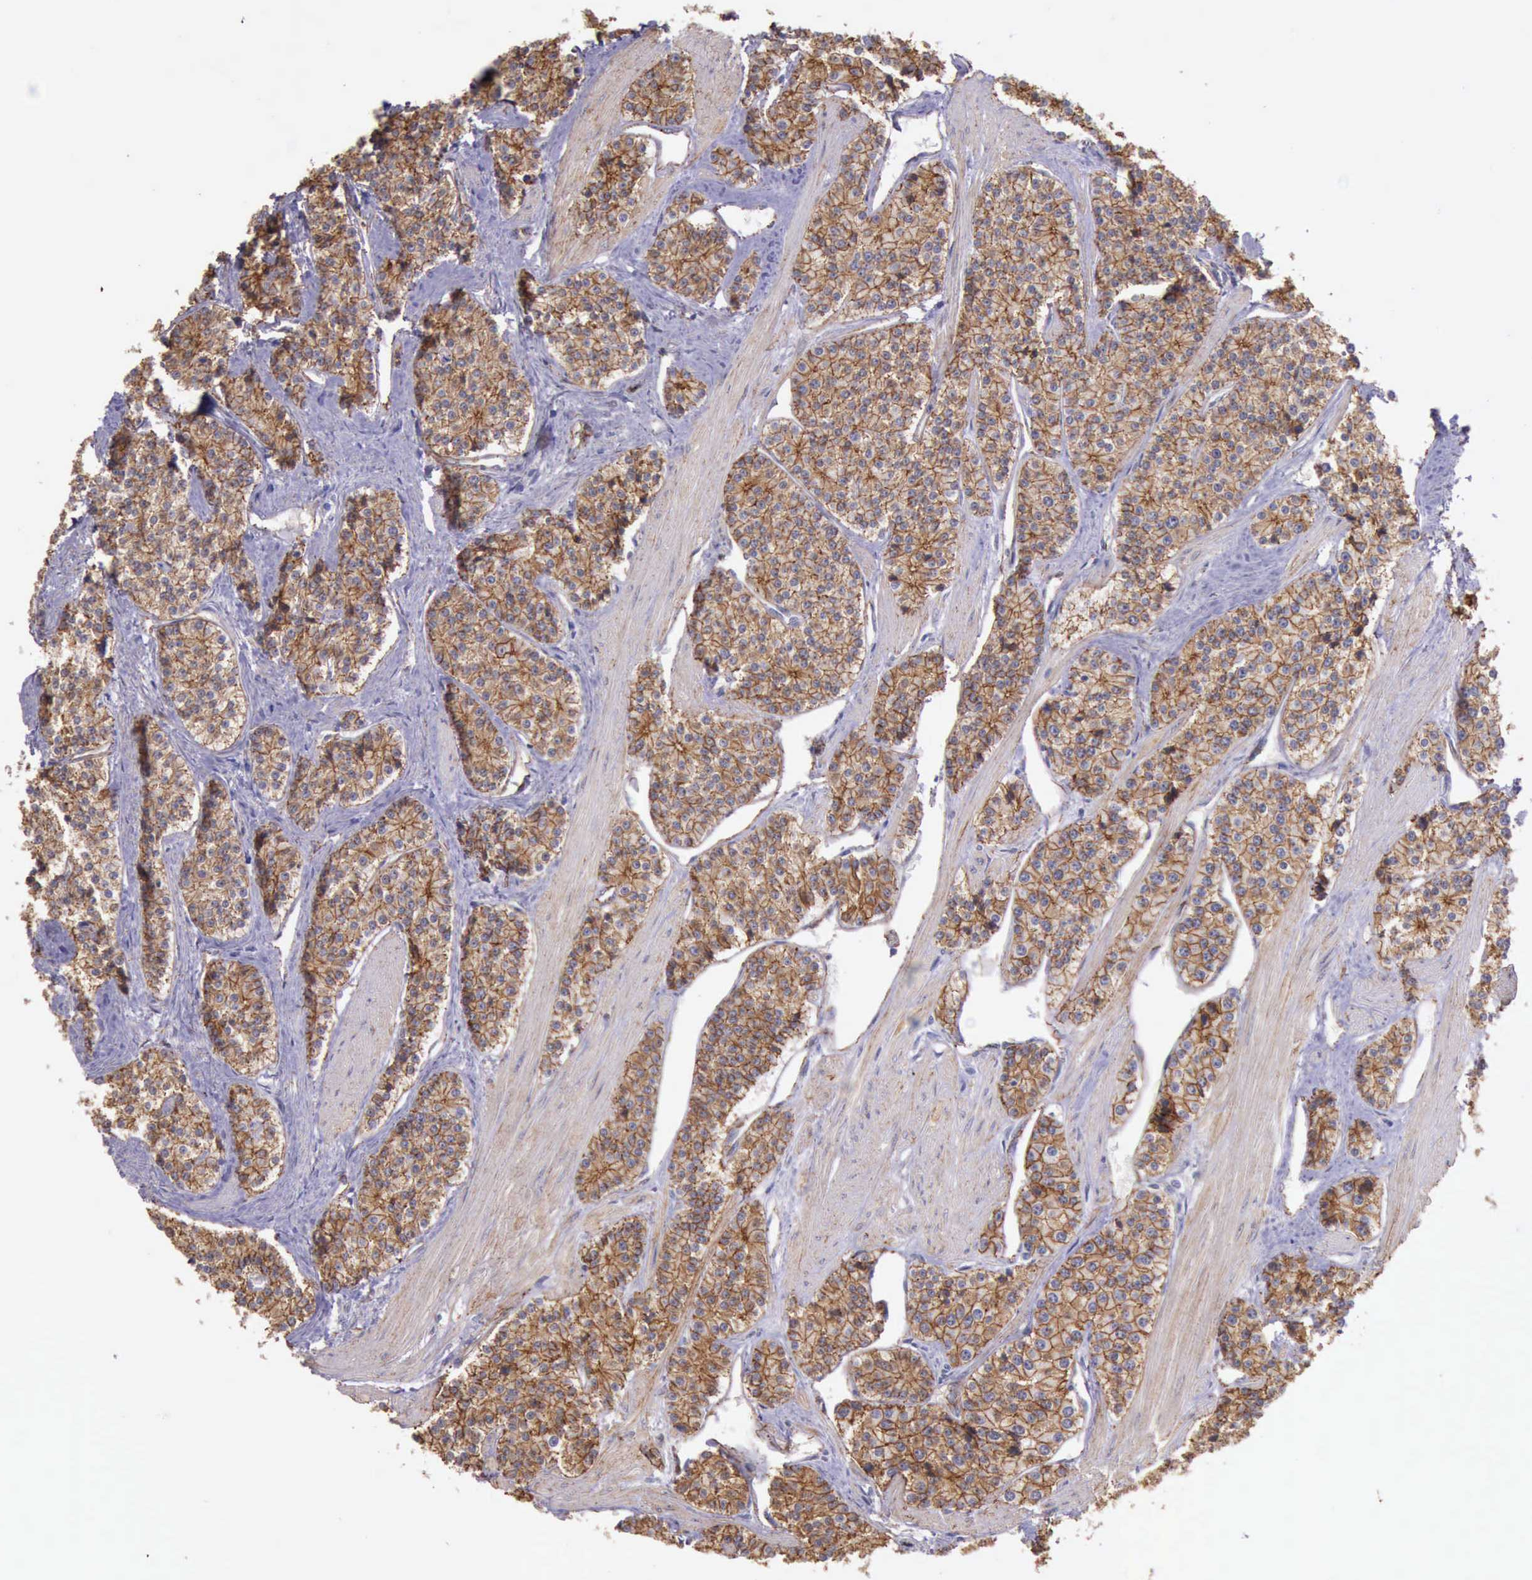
{"staining": {"intensity": "moderate", "quantity": ">75%", "location": "cytoplasmic/membranous"}, "tissue": "carcinoid", "cell_type": "Tumor cells", "image_type": "cancer", "snomed": [{"axis": "morphology", "description": "Carcinoid, malignant, NOS"}, {"axis": "topography", "description": "Stomach"}], "caption": "Immunohistochemical staining of human carcinoid (malignant) reveals medium levels of moderate cytoplasmic/membranous protein positivity in about >75% of tumor cells.", "gene": "CTNNB1", "patient": {"sex": "female", "age": 76}}